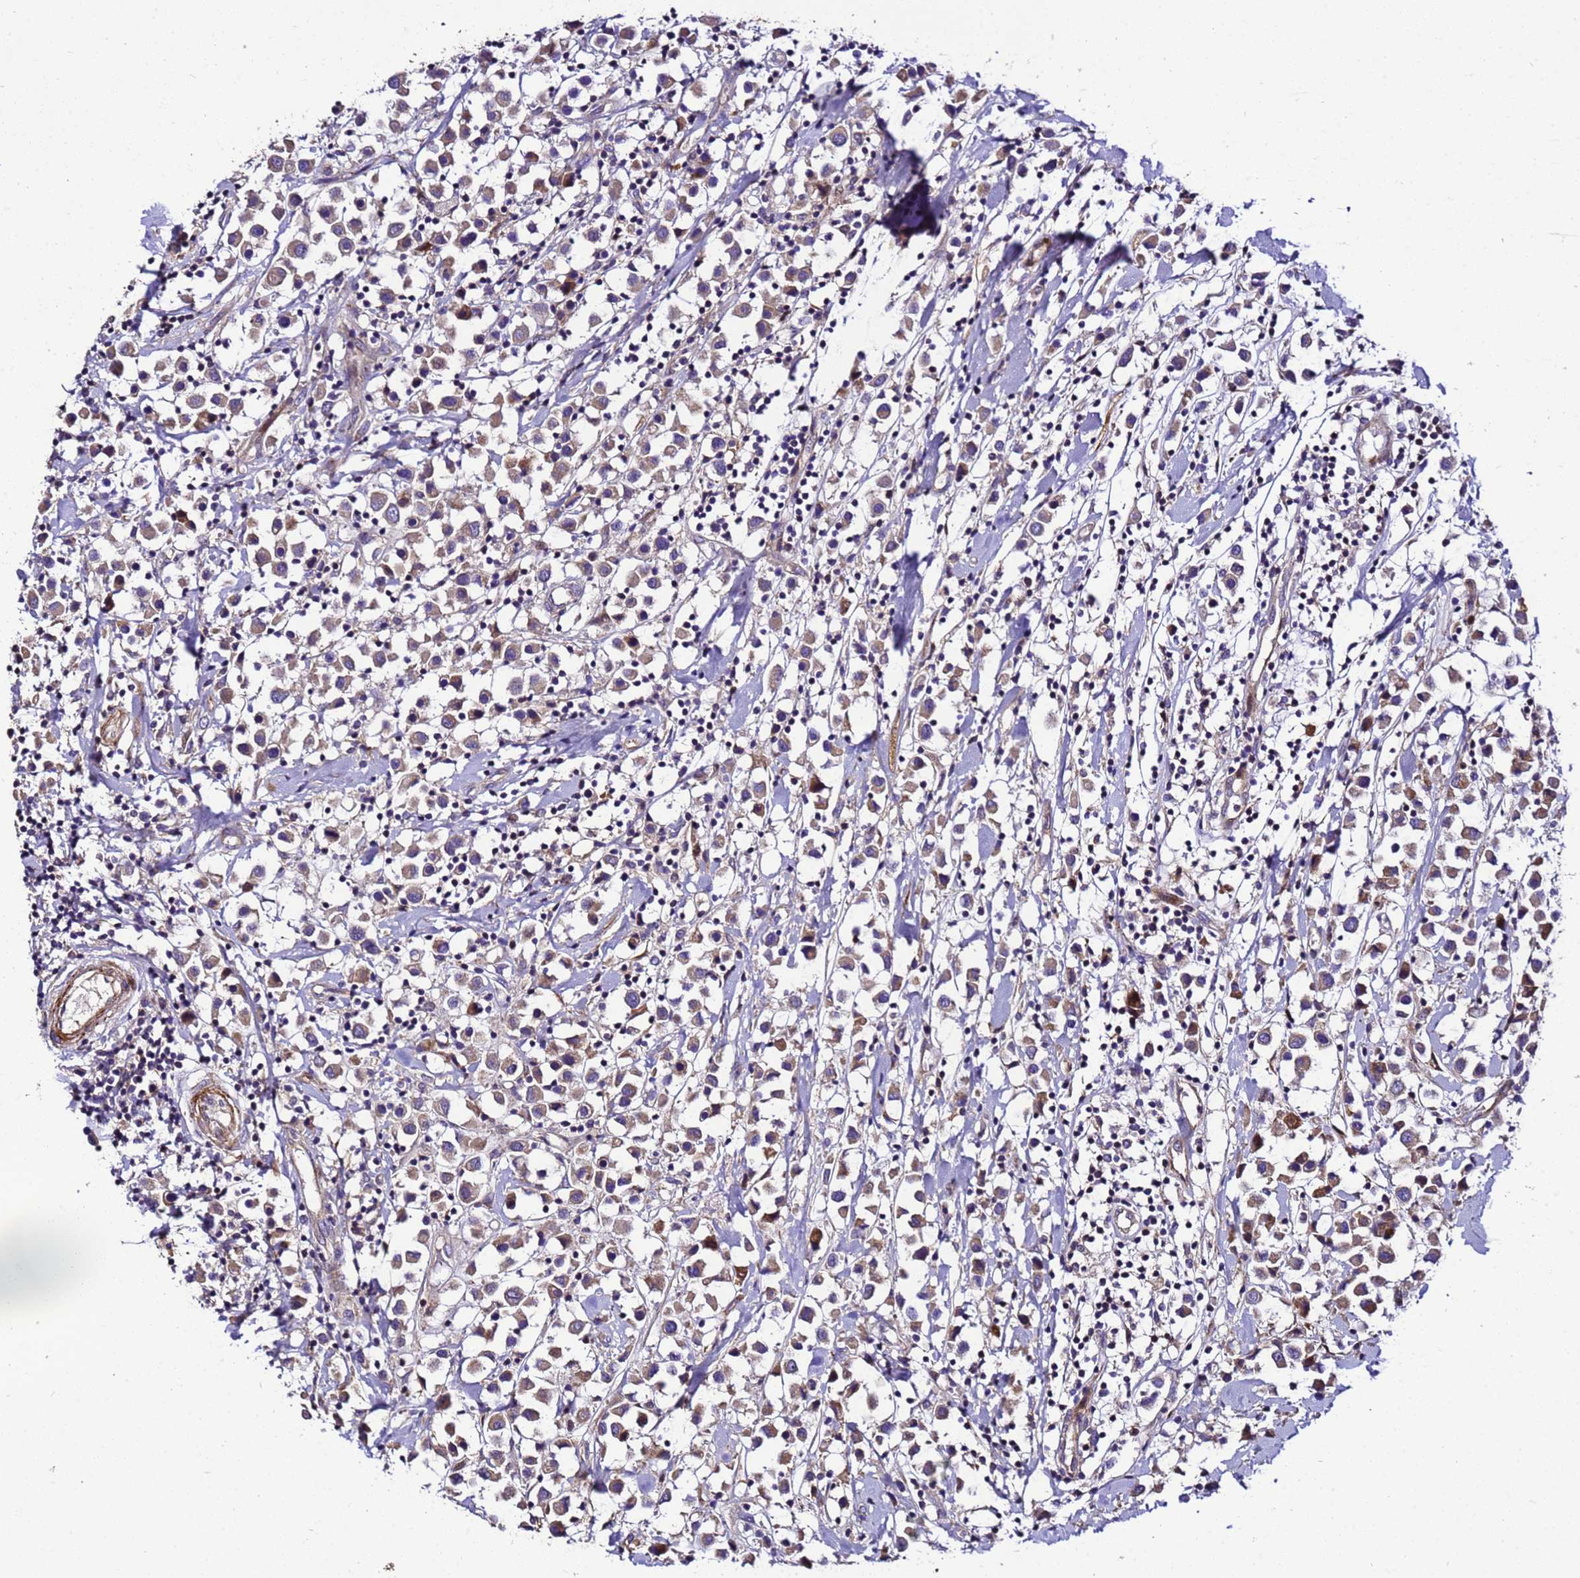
{"staining": {"intensity": "weak", "quantity": ">75%", "location": "cytoplasmic/membranous"}, "tissue": "breast cancer", "cell_type": "Tumor cells", "image_type": "cancer", "snomed": [{"axis": "morphology", "description": "Duct carcinoma"}, {"axis": "topography", "description": "Breast"}], "caption": "Immunohistochemistry (IHC) staining of breast cancer, which displays low levels of weak cytoplasmic/membranous staining in about >75% of tumor cells indicating weak cytoplasmic/membranous protein positivity. The staining was performed using DAB (3,3'-diaminobenzidine) (brown) for protein detection and nuclei were counterstained in hematoxylin (blue).", "gene": "ZNF417", "patient": {"sex": "female", "age": 61}}